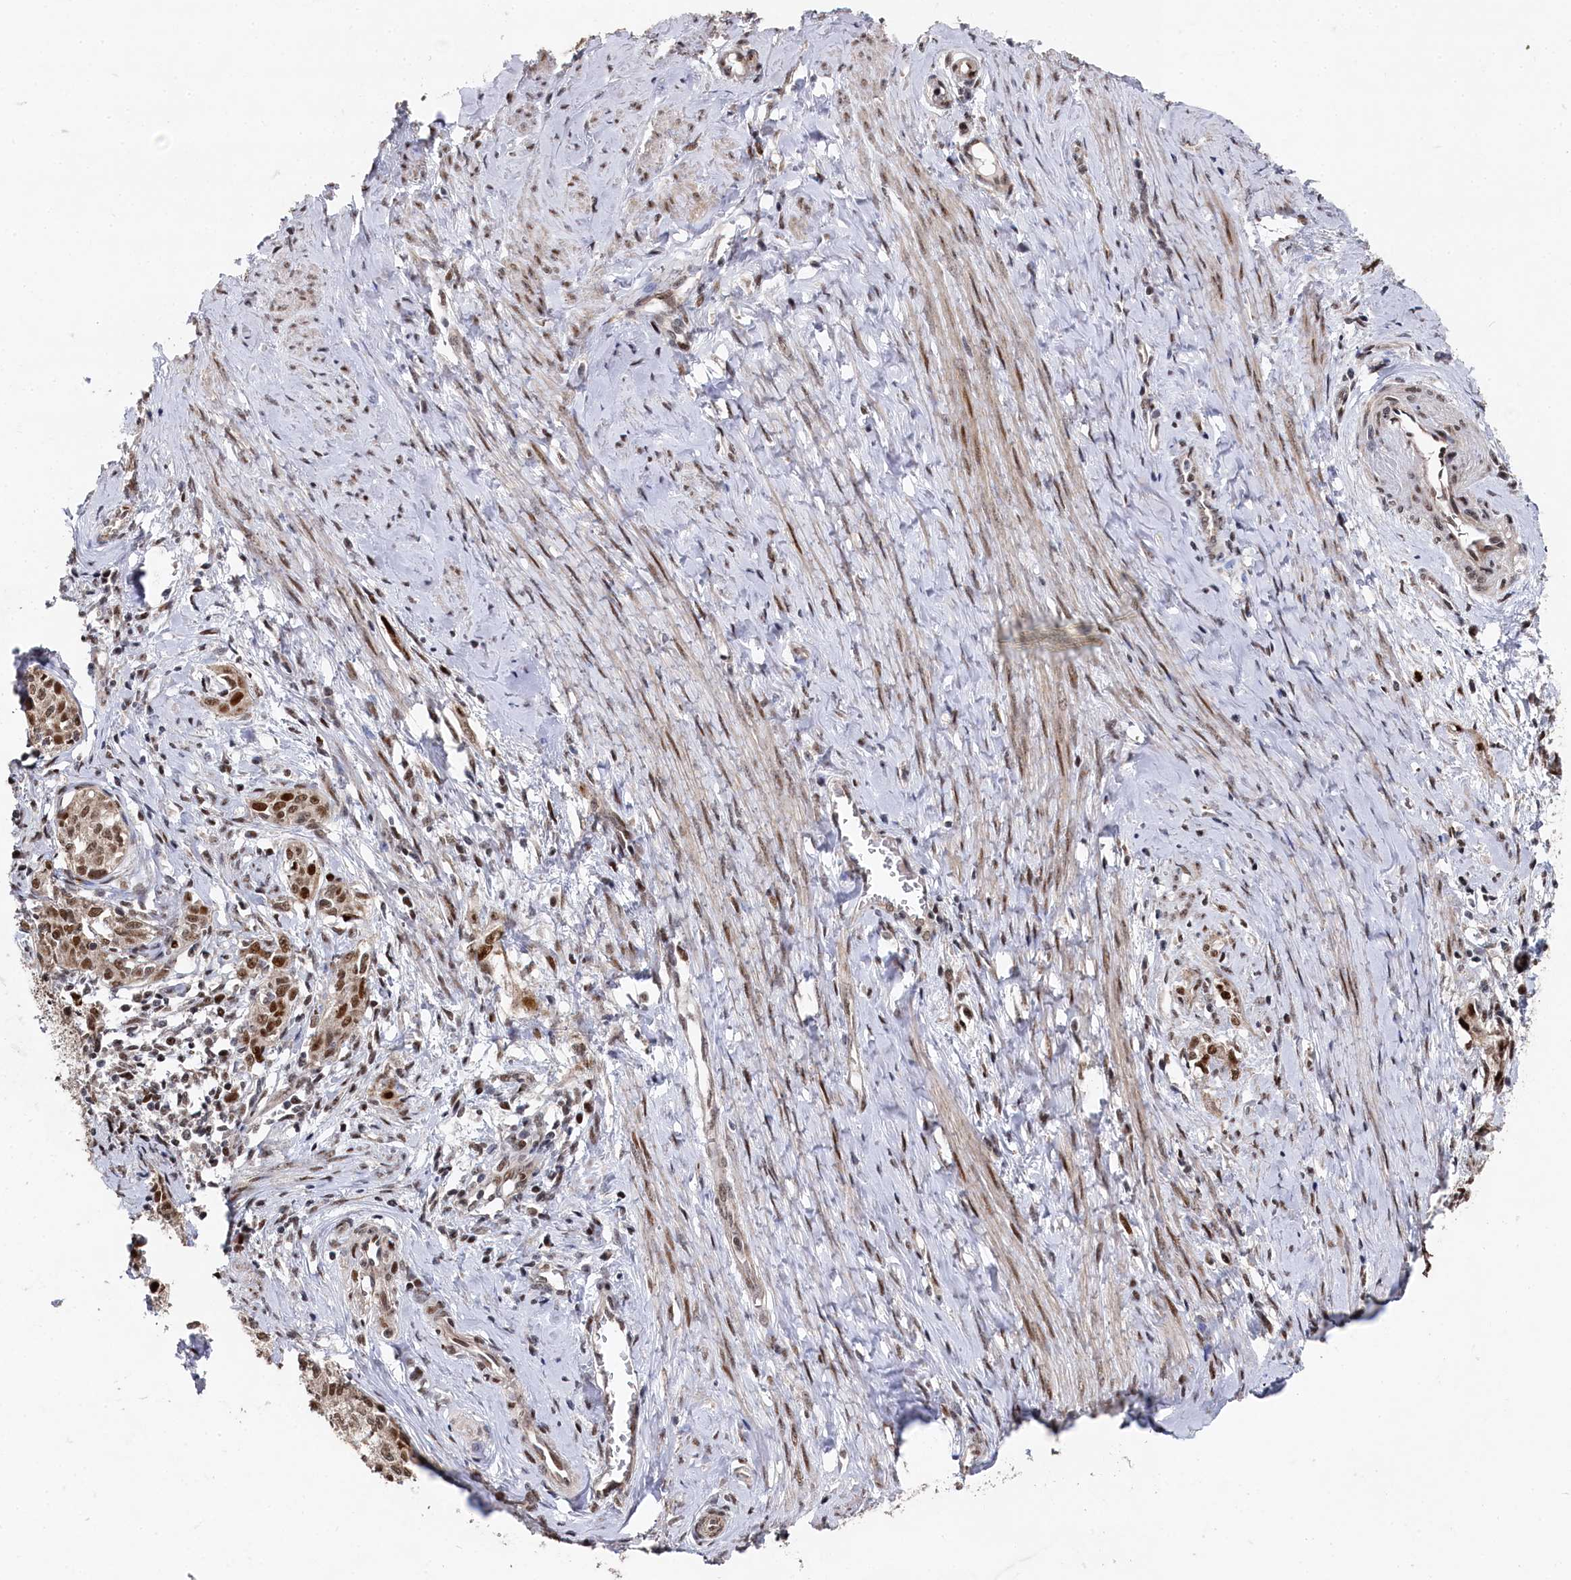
{"staining": {"intensity": "moderate", "quantity": ">75%", "location": "nuclear"}, "tissue": "cervical cancer", "cell_type": "Tumor cells", "image_type": "cancer", "snomed": [{"axis": "morphology", "description": "Squamous cell carcinoma, NOS"}, {"axis": "morphology", "description": "Adenocarcinoma, NOS"}, {"axis": "topography", "description": "Cervix"}], "caption": "Brown immunohistochemical staining in cervical cancer (squamous cell carcinoma) shows moderate nuclear expression in about >75% of tumor cells.", "gene": "BUB3", "patient": {"sex": "female", "age": 52}}